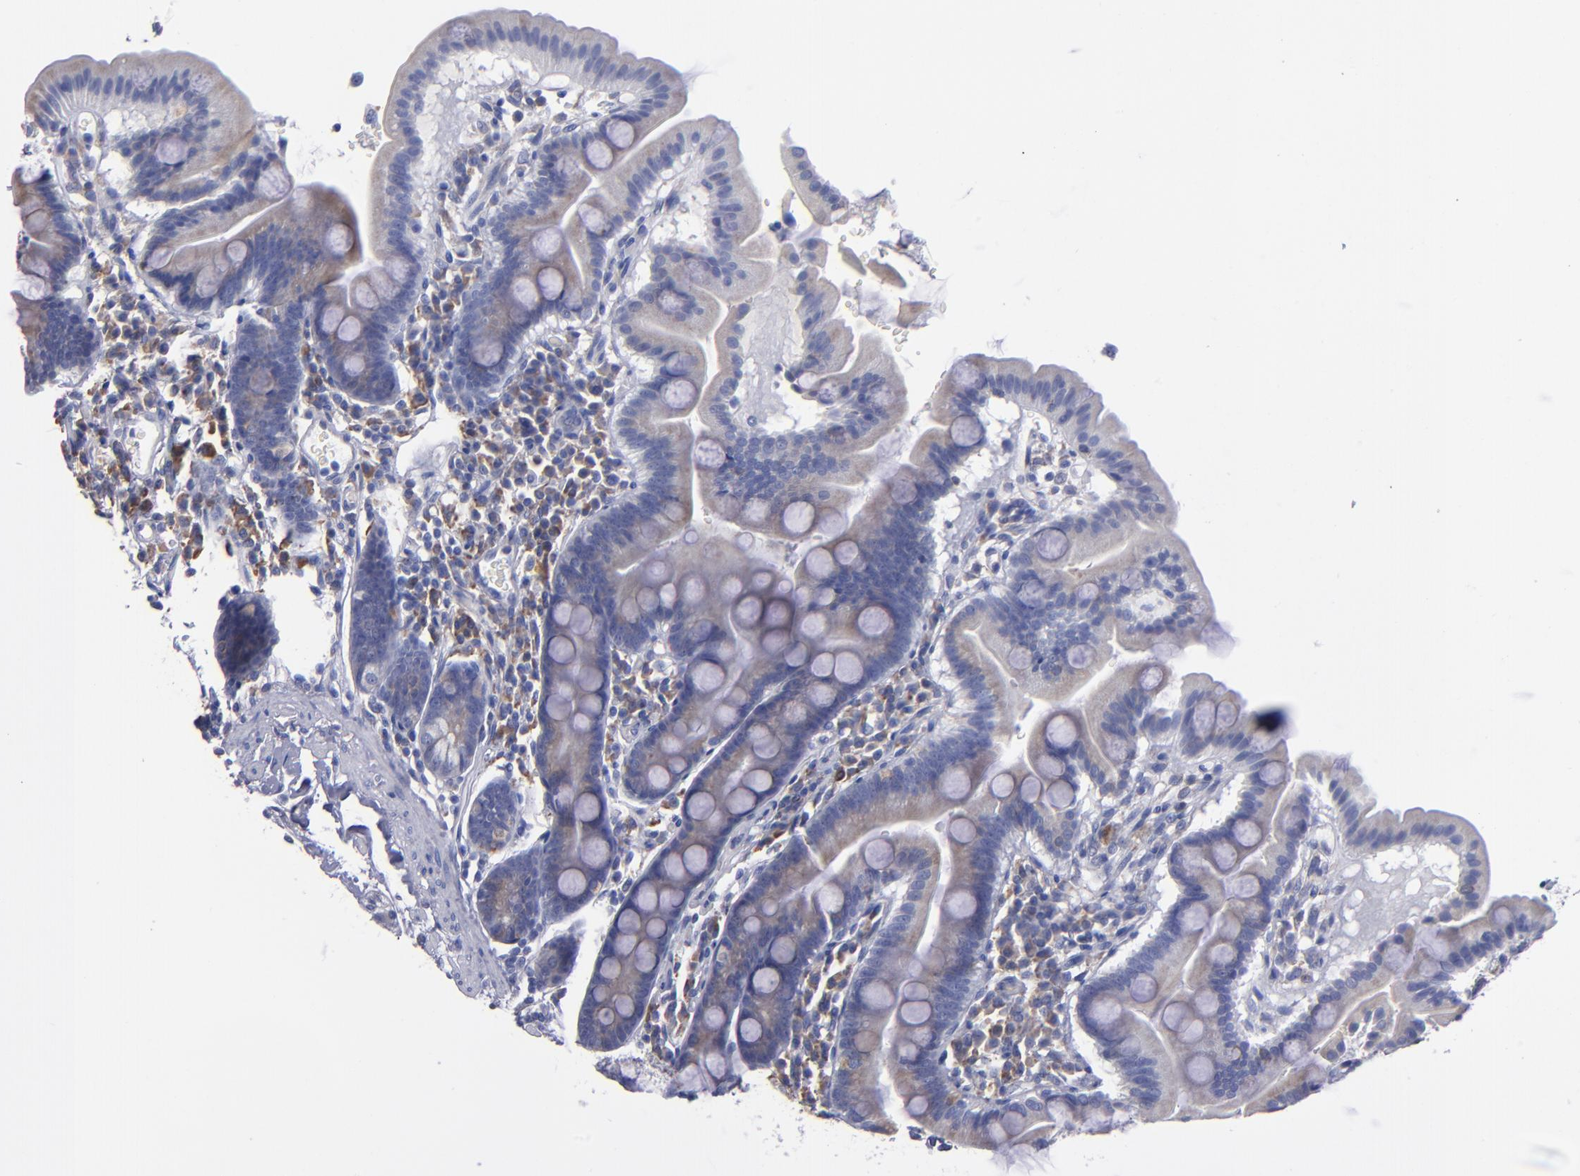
{"staining": {"intensity": "weak", "quantity": "<25%", "location": "cytoplasmic/membranous"}, "tissue": "duodenum", "cell_type": "Glandular cells", "image_type": "normal", "snomed": [{"axis": "morphology", "description": "Normal tissue, NOS"}, {"axis": "topography", "description": "Duodenum"}], "caption": "Immunohistochemistry photomicrograph of benign duodenum stained for a protein (brown), which exhibits no expression in glandular cells.", "gene": "MFGE8", "patient": {"sex": "male", "age": 50}}